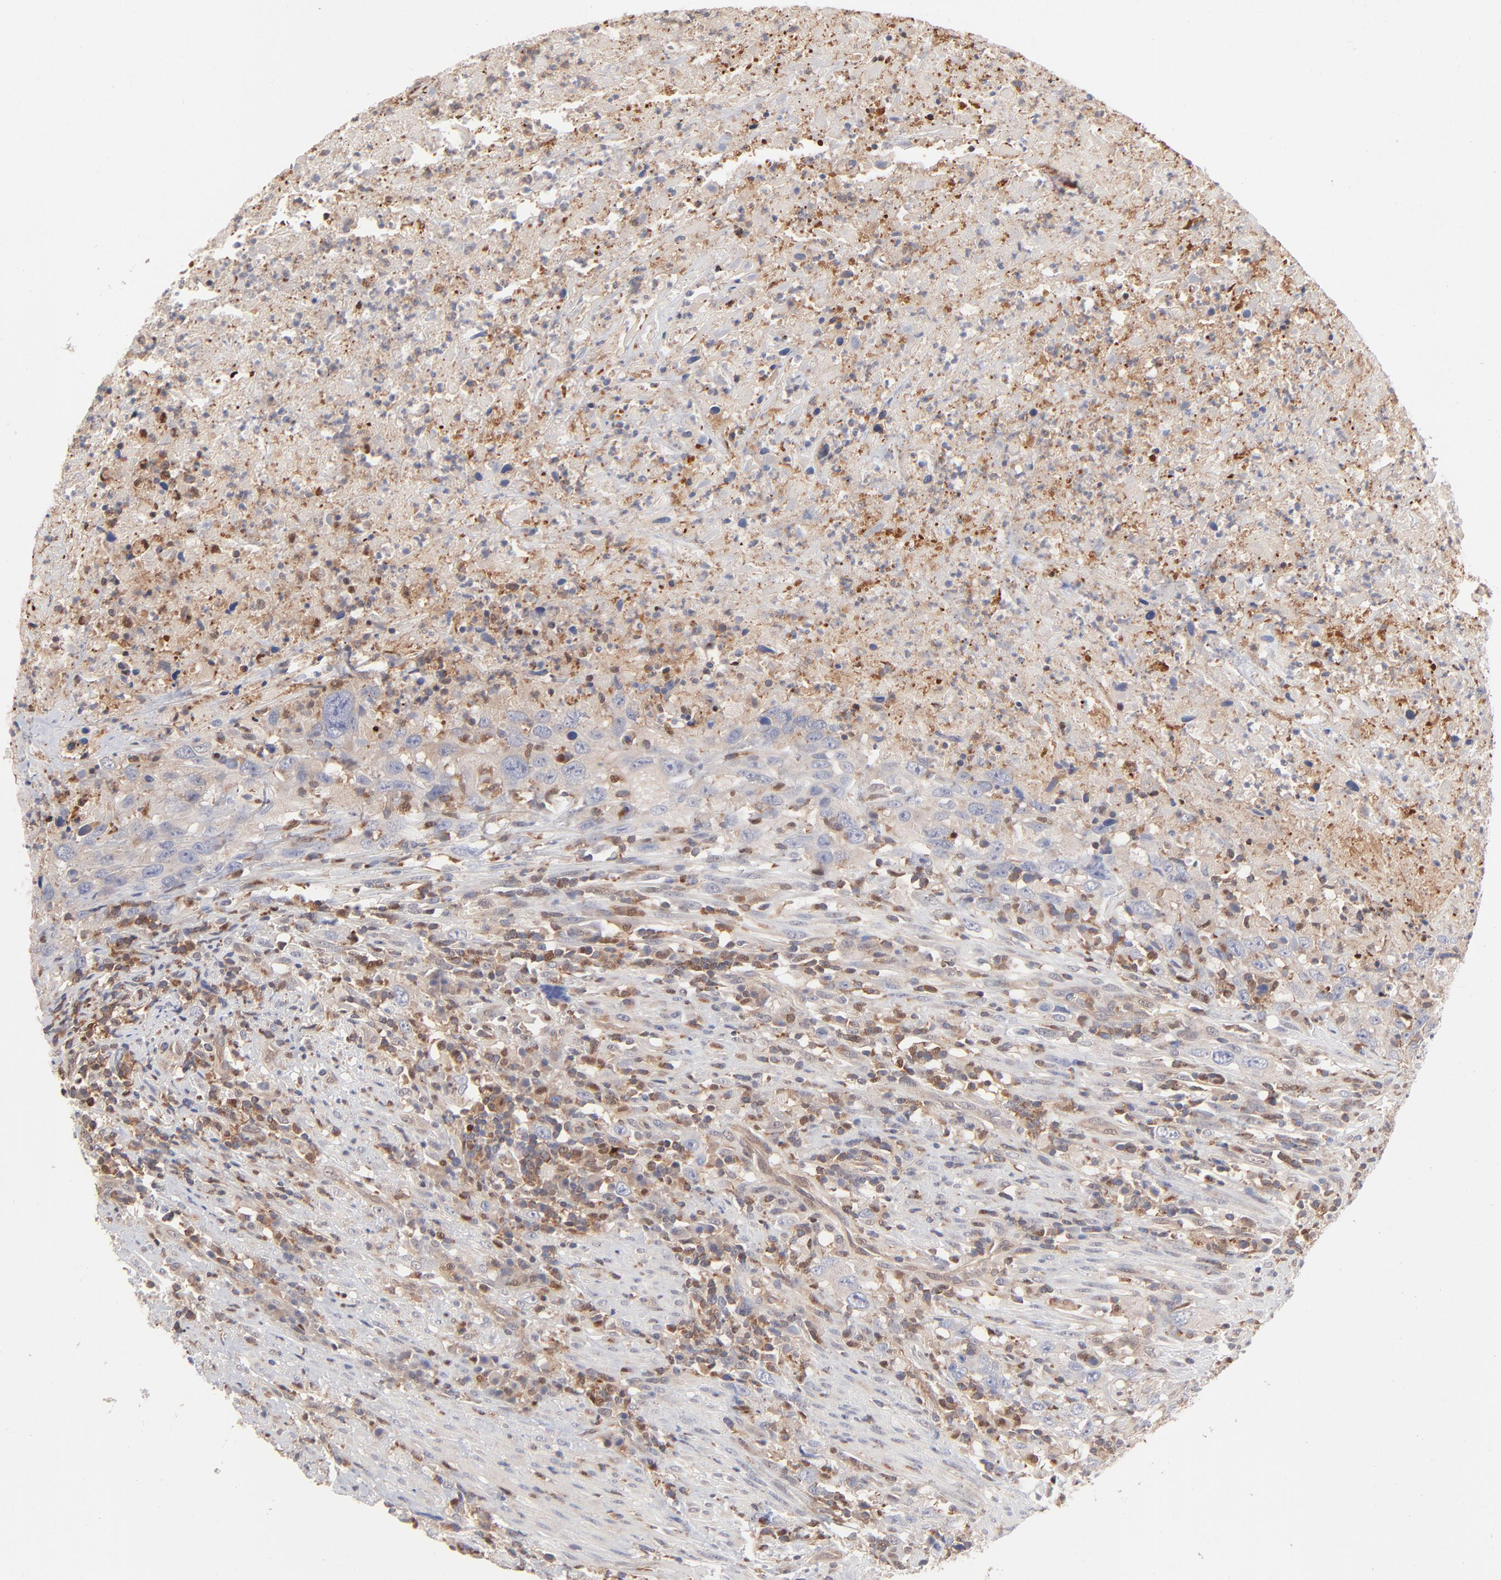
{"staining": {"intensity": "negative", "quantity": "none", "location": "none"}, "tissue": "urothelial cancer", "cell_type": "Tumor cells", "image_type": "cancer", "snomed": [{"axis": "morphology", "description": "Urothelial carcinoma, High grade"}, {"axis": "topography", "description": "Urinary bladder"}], "caption": "Tumor cells are negative for protein expression in human urothelial carcinoma (high-grade). The staining was performed using DAB (3,3'-diaminobenzidine) to visualize the protein expression in brown, while the nuclei were stained in blue with hematoxylin (Magnification: 20x).", "gene": "ARHGEF6", "patient": {"sex": "male", "age": 61}}